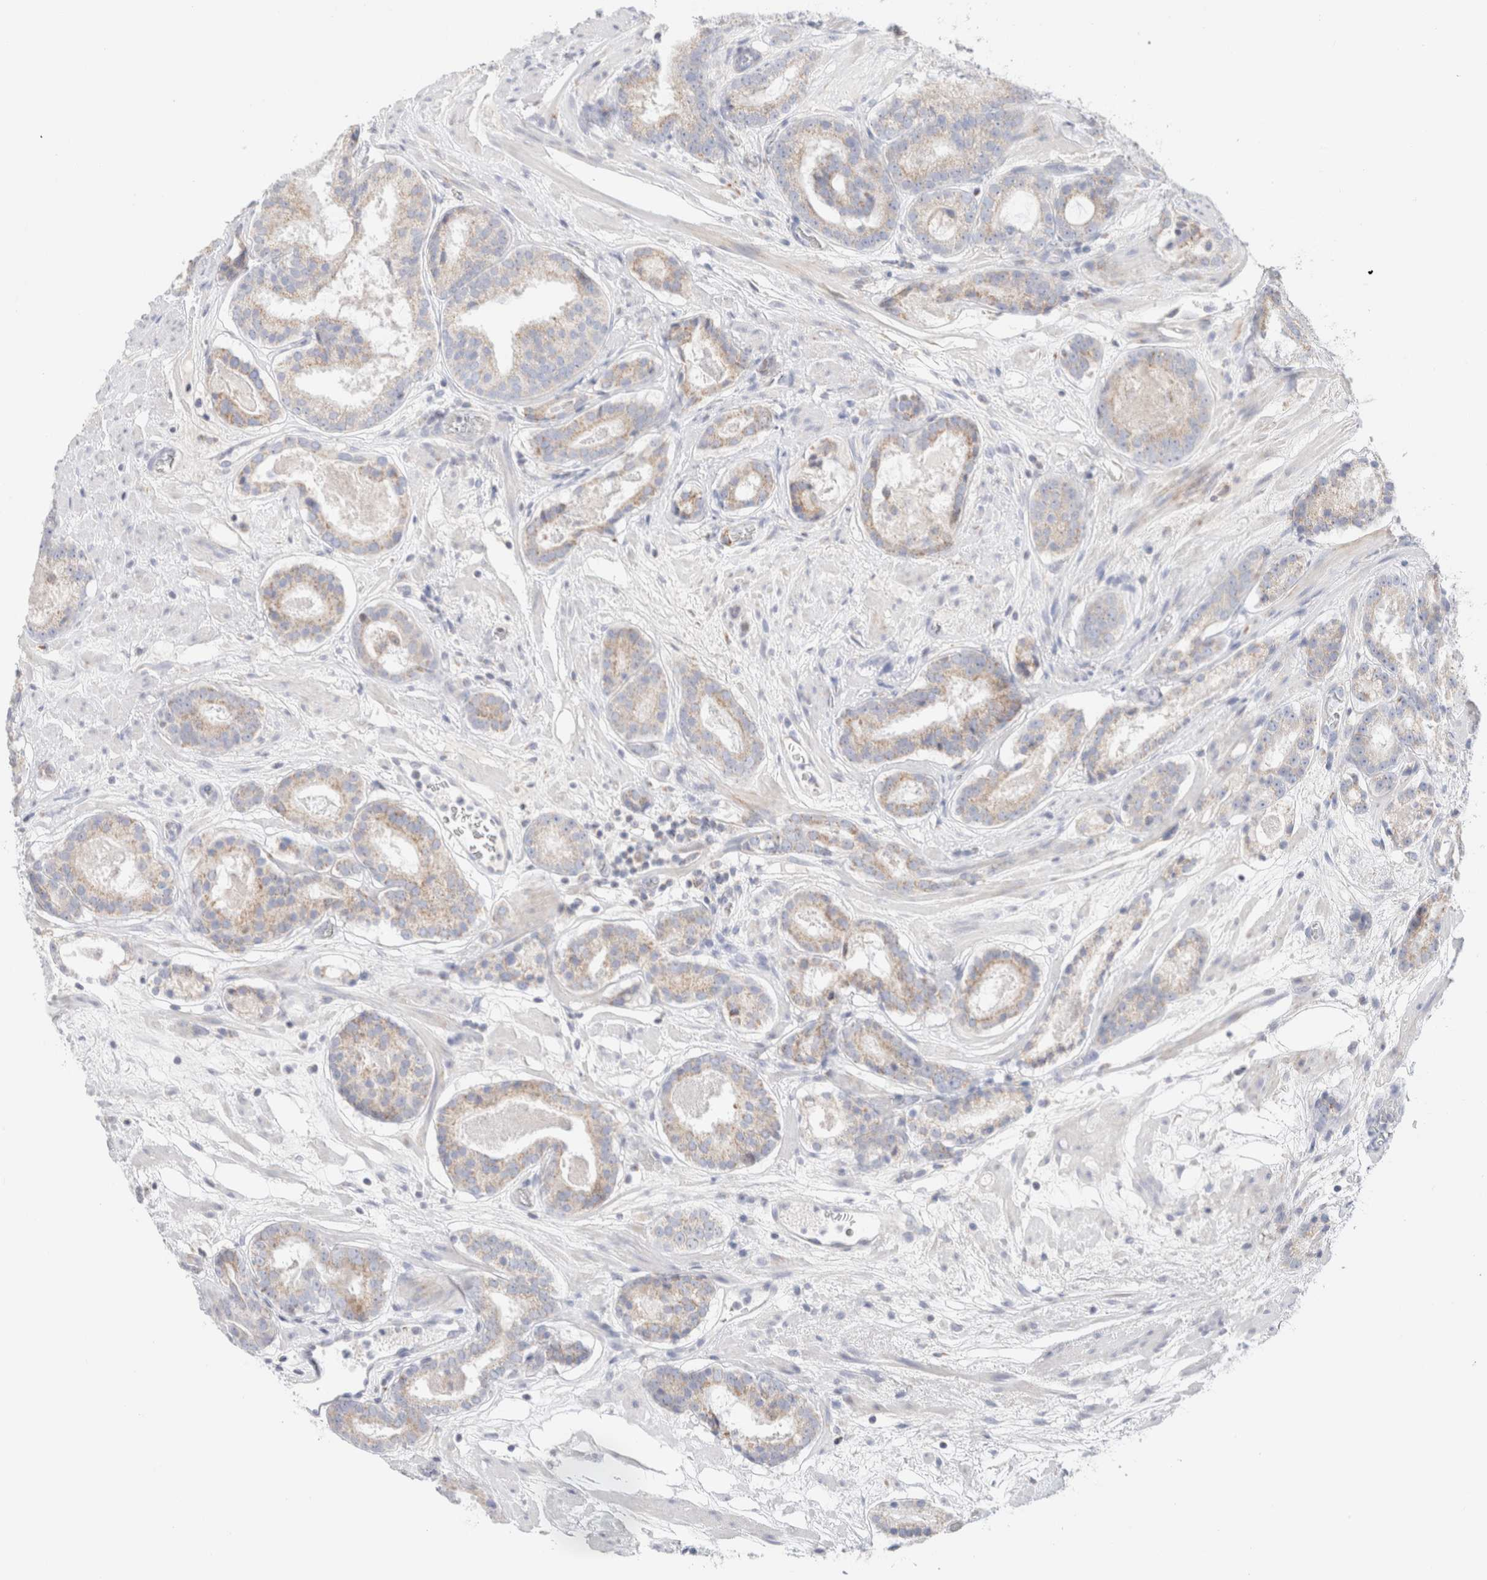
{"staining": {"intensity": "weak", "quantity": "<25%", "location": "cytoplasmic/membranous"}, "tissue": "prostate cancer", "cell_type": "Tumor cells", "image_type": "cancer", "snomed": [{"axis": "morphology", "description": "Adenocarcinoma, Low grade"}, {"axis": "topography", "description": "Prostate"}], "caption": "This is a photomicrograph of immunohistochemistry staining of low-grade adenocarcinoma (prostate), which shows no expression in tumor cells.", "gene": "ATP6V1C1", "patient": {"sex": "male", "age": 69}}